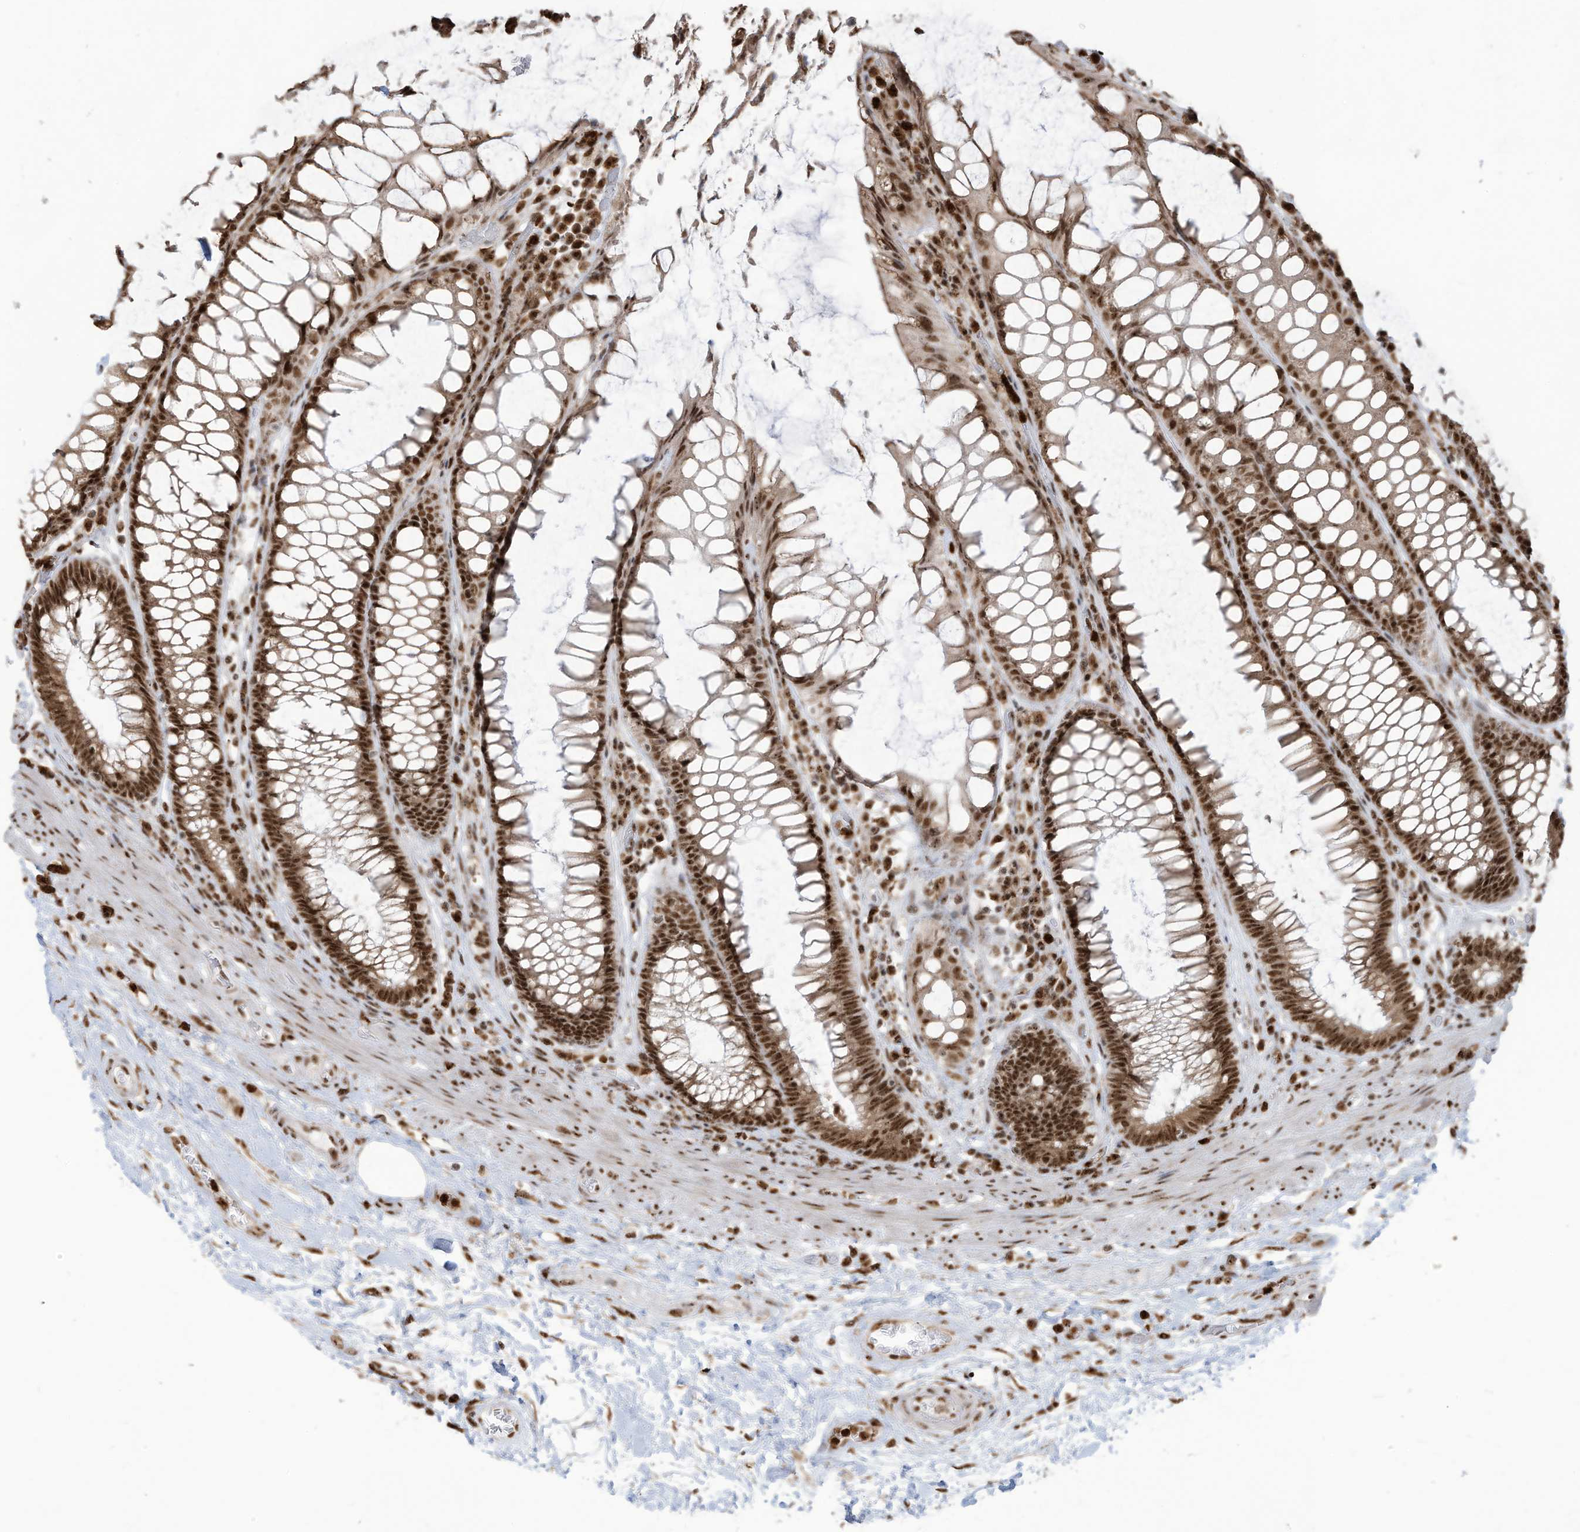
{"staining": {"intensity": "strong", "quantity": ">75%", "location": "nuclear"}, "tissue": "rectum", "cell_type": "Glandular cells", "image_type": "normal", "snomed": [{"axis": "morphology", "description": "Normal tissue, NOS"}, {"axis": "topography", "description": "Rectum"}], "caption": "The immunohistochemical stain shows strong nuclear positivity in glandular cells of unremarkable rectum. The staining was performed using DAB (3,3'-diaminobenzidine) to visualize the protein expression in brown, while the nuclei were stained in blue with hematoxylin (Magnification: 20x).", "gene": "LBH", "patient": {"sex": "male", "age": 64}}